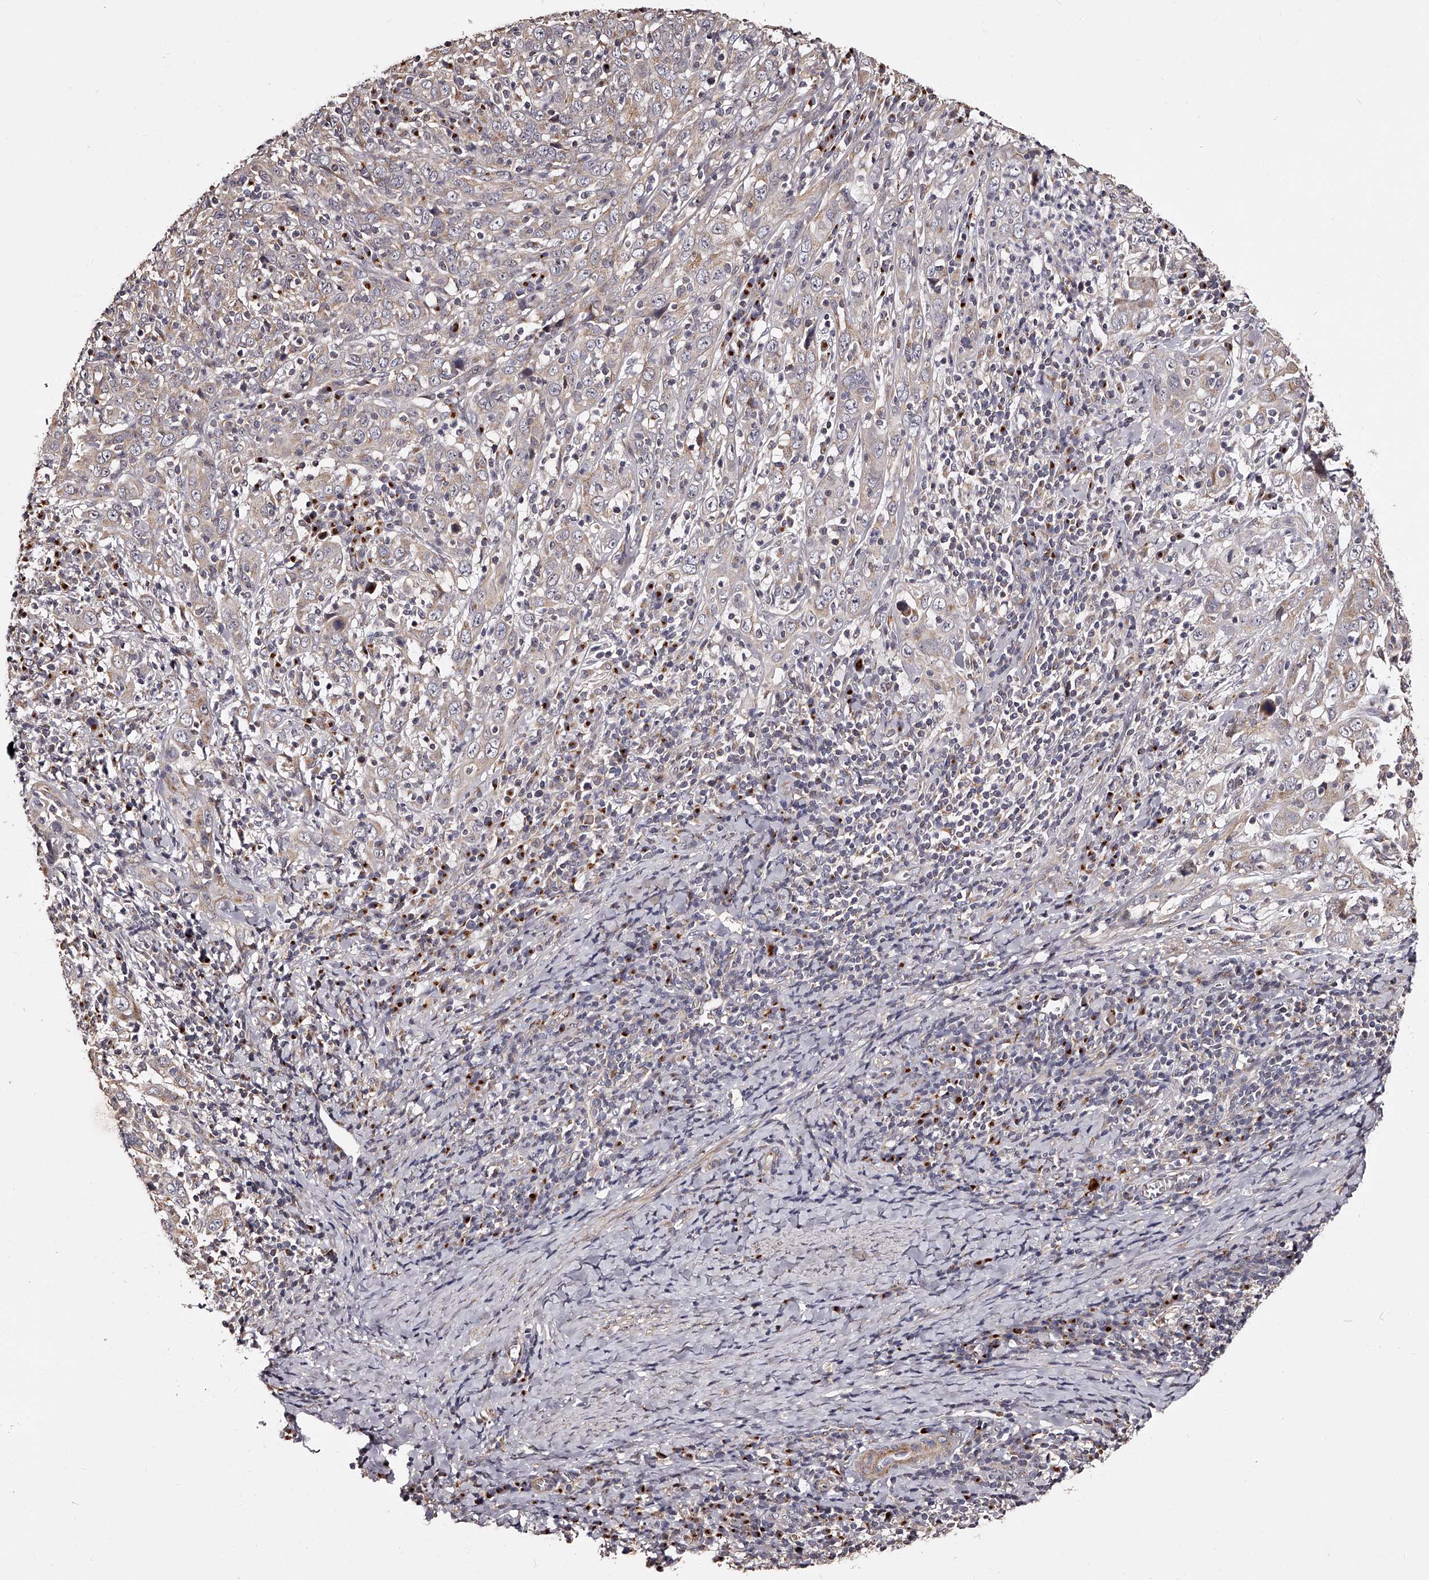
{"staining": {"intensity": "negative", "quantity": "none", "location": "none"}, "tissue": "cervical cancer", "cell_type": "Tumor cells", "image_type": "cancer", "snomed": [{"axis": "morphology", "description": "Squamous cell carcinoma, NOS"}, {"axis": "topography", "description": "Cervix"}], "caption": "There is no significant positivity in tumor cells of cervical cancer (squamous cell carcinoma).", "gene": "RSC1A1", "patient": {"sex": "female", "age": 46}}